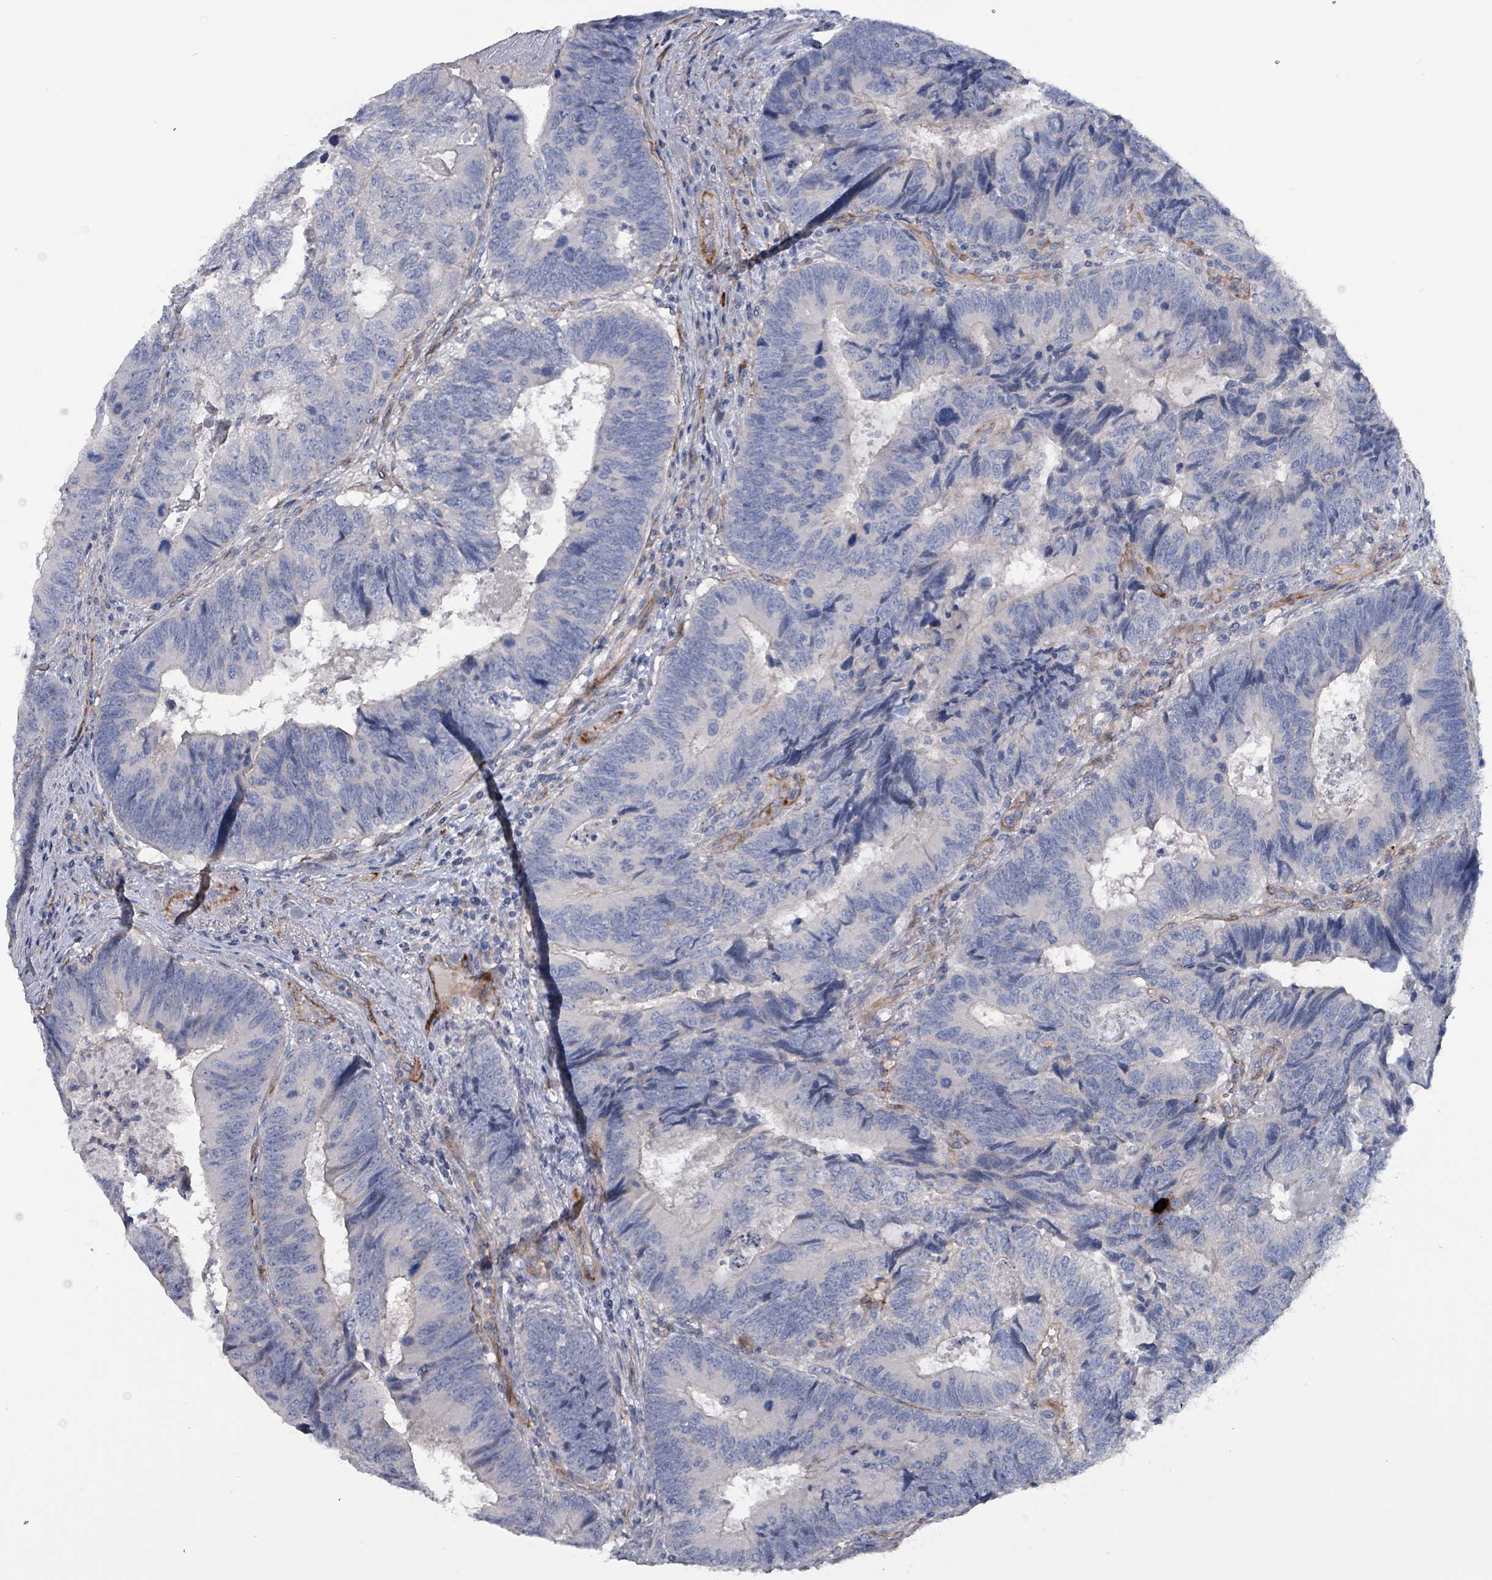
{"staining": {"intensity": "negative", "quantity": "none", "location": "none"}, "tissue": "colorectal cancer", "cell_type": "Tumor cells", "image_type": "cancer", "snomed": [{"axis": "morphology", "description": "Adenocarcinoma, NOS"}, {"axis": "topography", "description": "Colon"}], "caption": "This image is of adenocarcinoma (colorectal) stained with immunohistochemistry (IHC) to label a protein in brown with the nuclei are counter-stained blue. There is no positivity in tumor cells. Brightfield microscopy of IHC stained with DAB (brown) and hematoxylin (blue), captured at high magnification.", "gene": "TAAR5", "patient": {"sex": "female", "age": 67}}